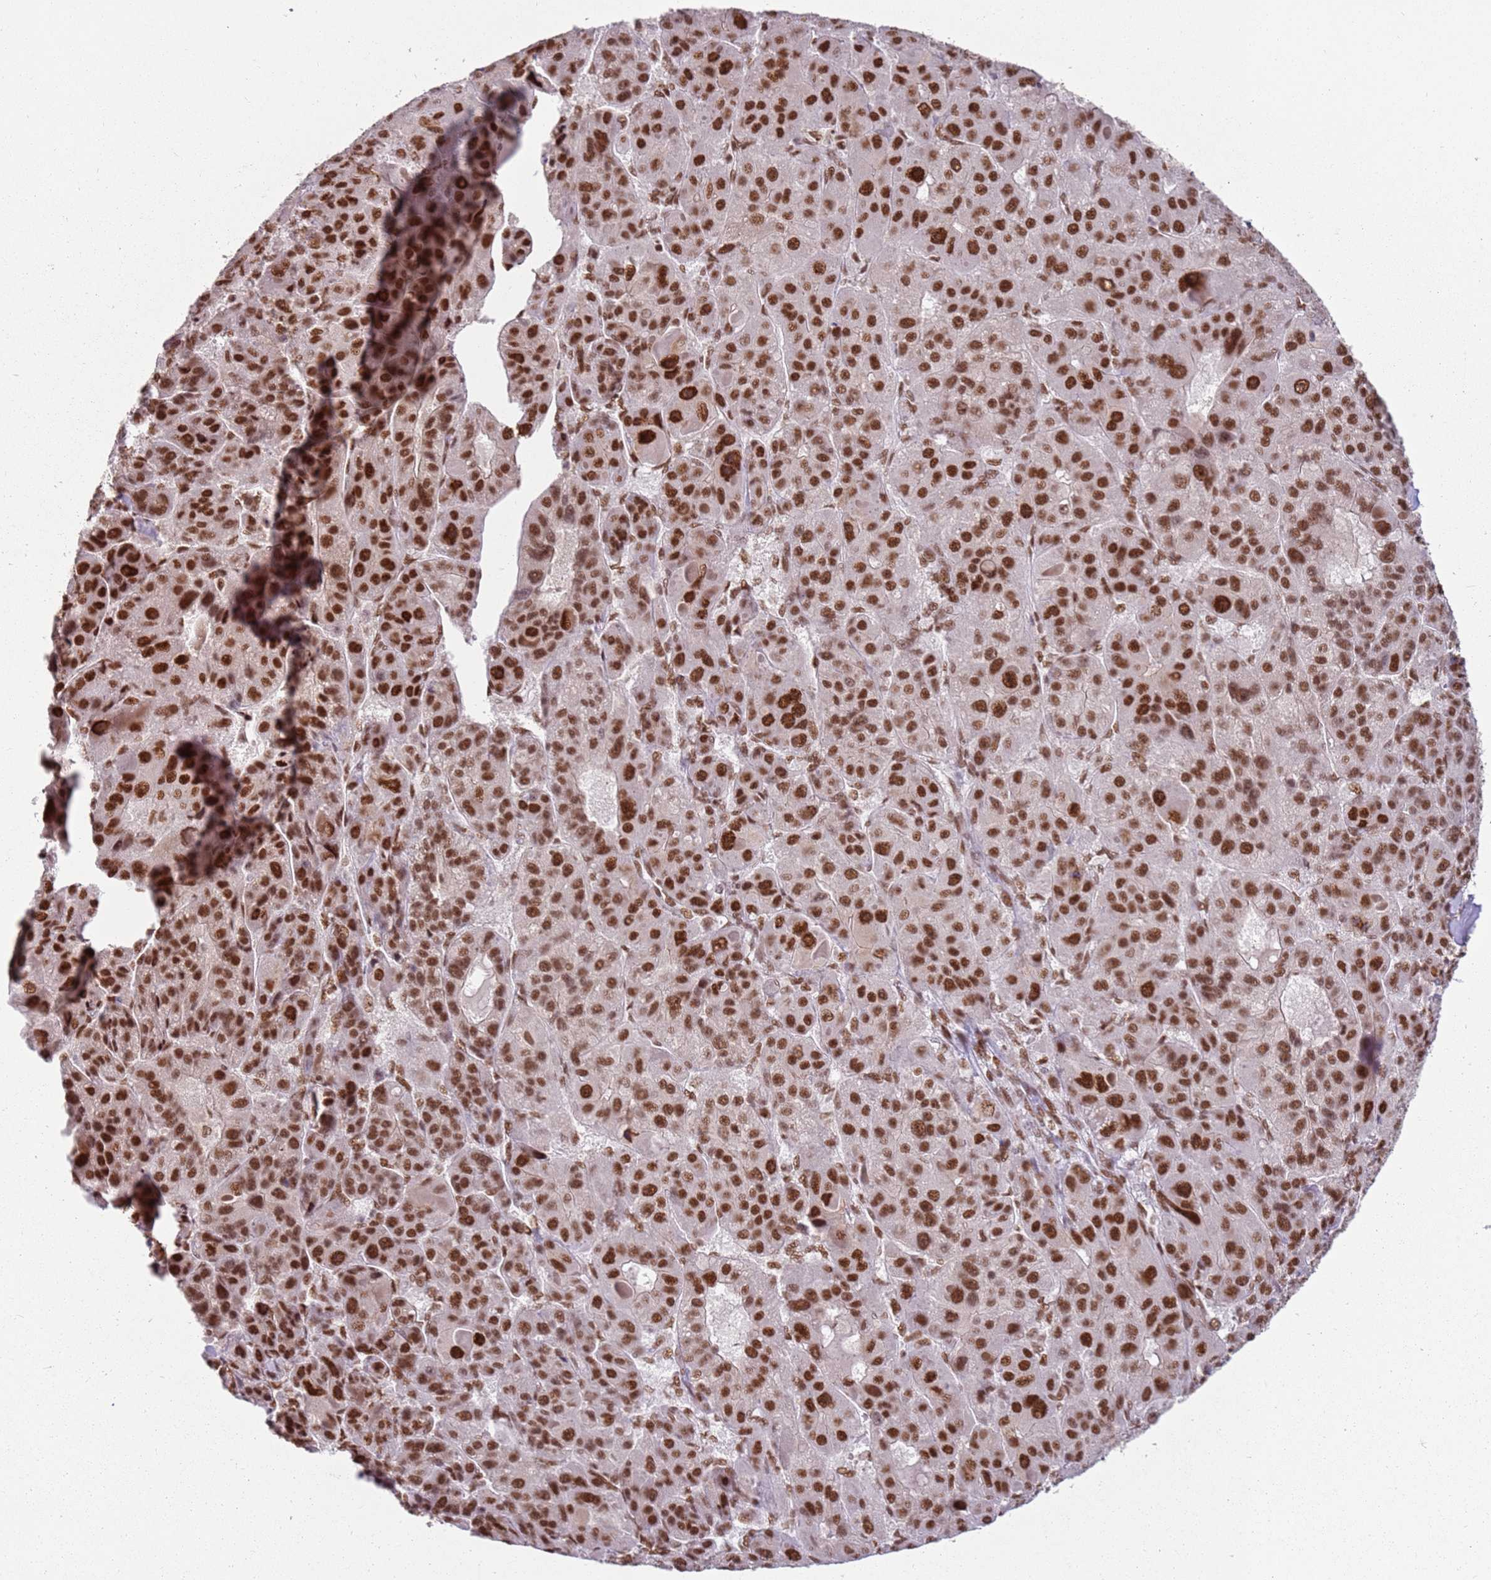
{"staining": {"intensity": "strong", "quantity": ">75%", "location": "nuclear"}, "tissue": "liver cancer", "cell_type": "Tumor cells", "image_type": "cancer", "snomed": [{"axis": "morphology", "description": "Carcinoma, Hepatocellular, NOS"}, {"axis": "topography", "description": "Liver"}], "caption": "Protein expression analysis of human liver hepatocellular carcinoma reveals strong nuclear expression in approximately >75% of tumor cells.", "gene": "TENT4A", "patient": {"sex": "male", "age": 76}}